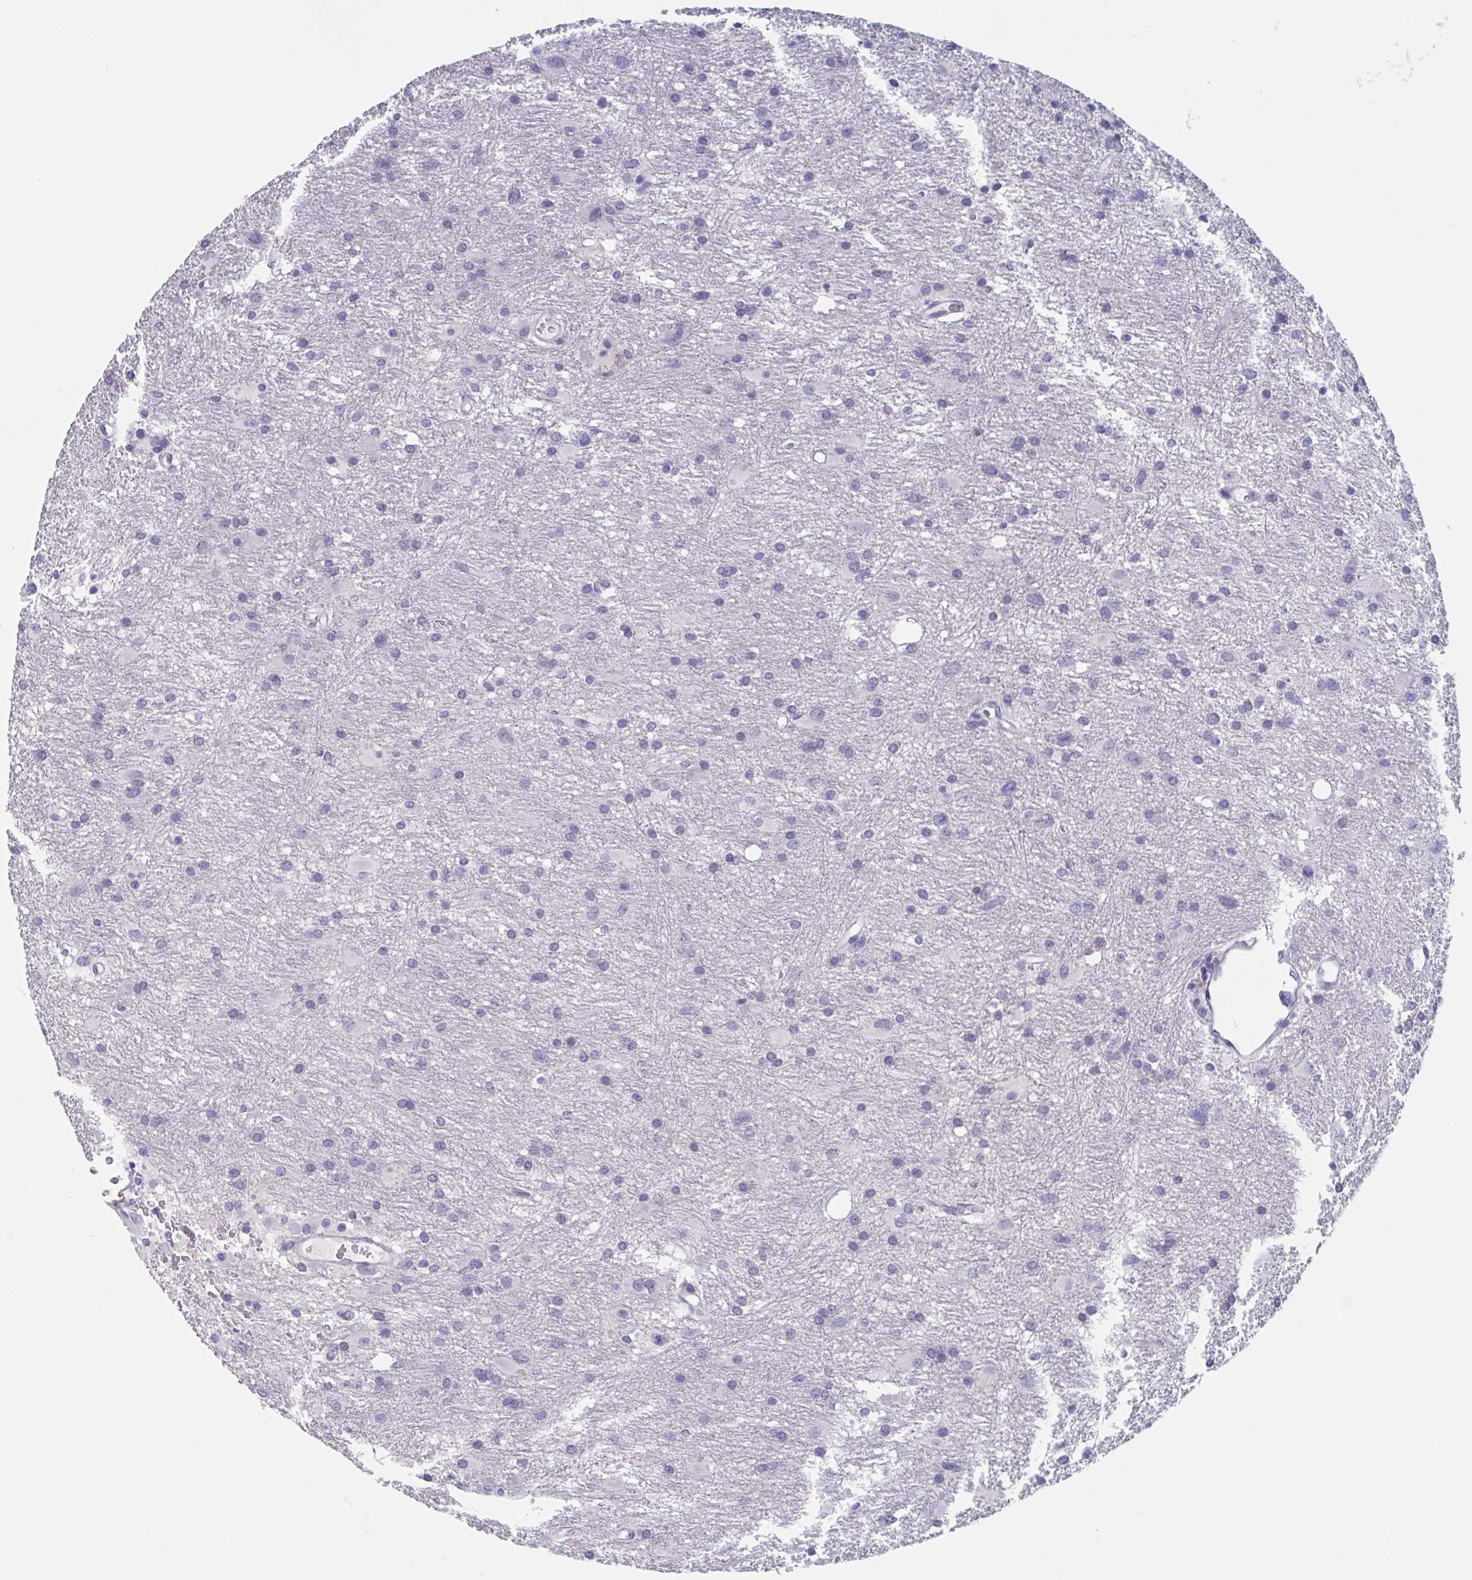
{"staining": {"intensity": "negative", "quantity": "none", "location": "none"}, "tissue": "glioma", "cell_type": "Tumor cells", "image_type": "cancer", "snomed": [{"axis": "morphology", "description": "Glioma, malignant, High grade"}, {"axis": "topography", "description": "Brain"}], "caption": "Image shows no significant protein staining in tumor cells of malignant glioma (high-grade).", "gene": "NDUFC2", "patient": {"sex": "male", "age": 53}}